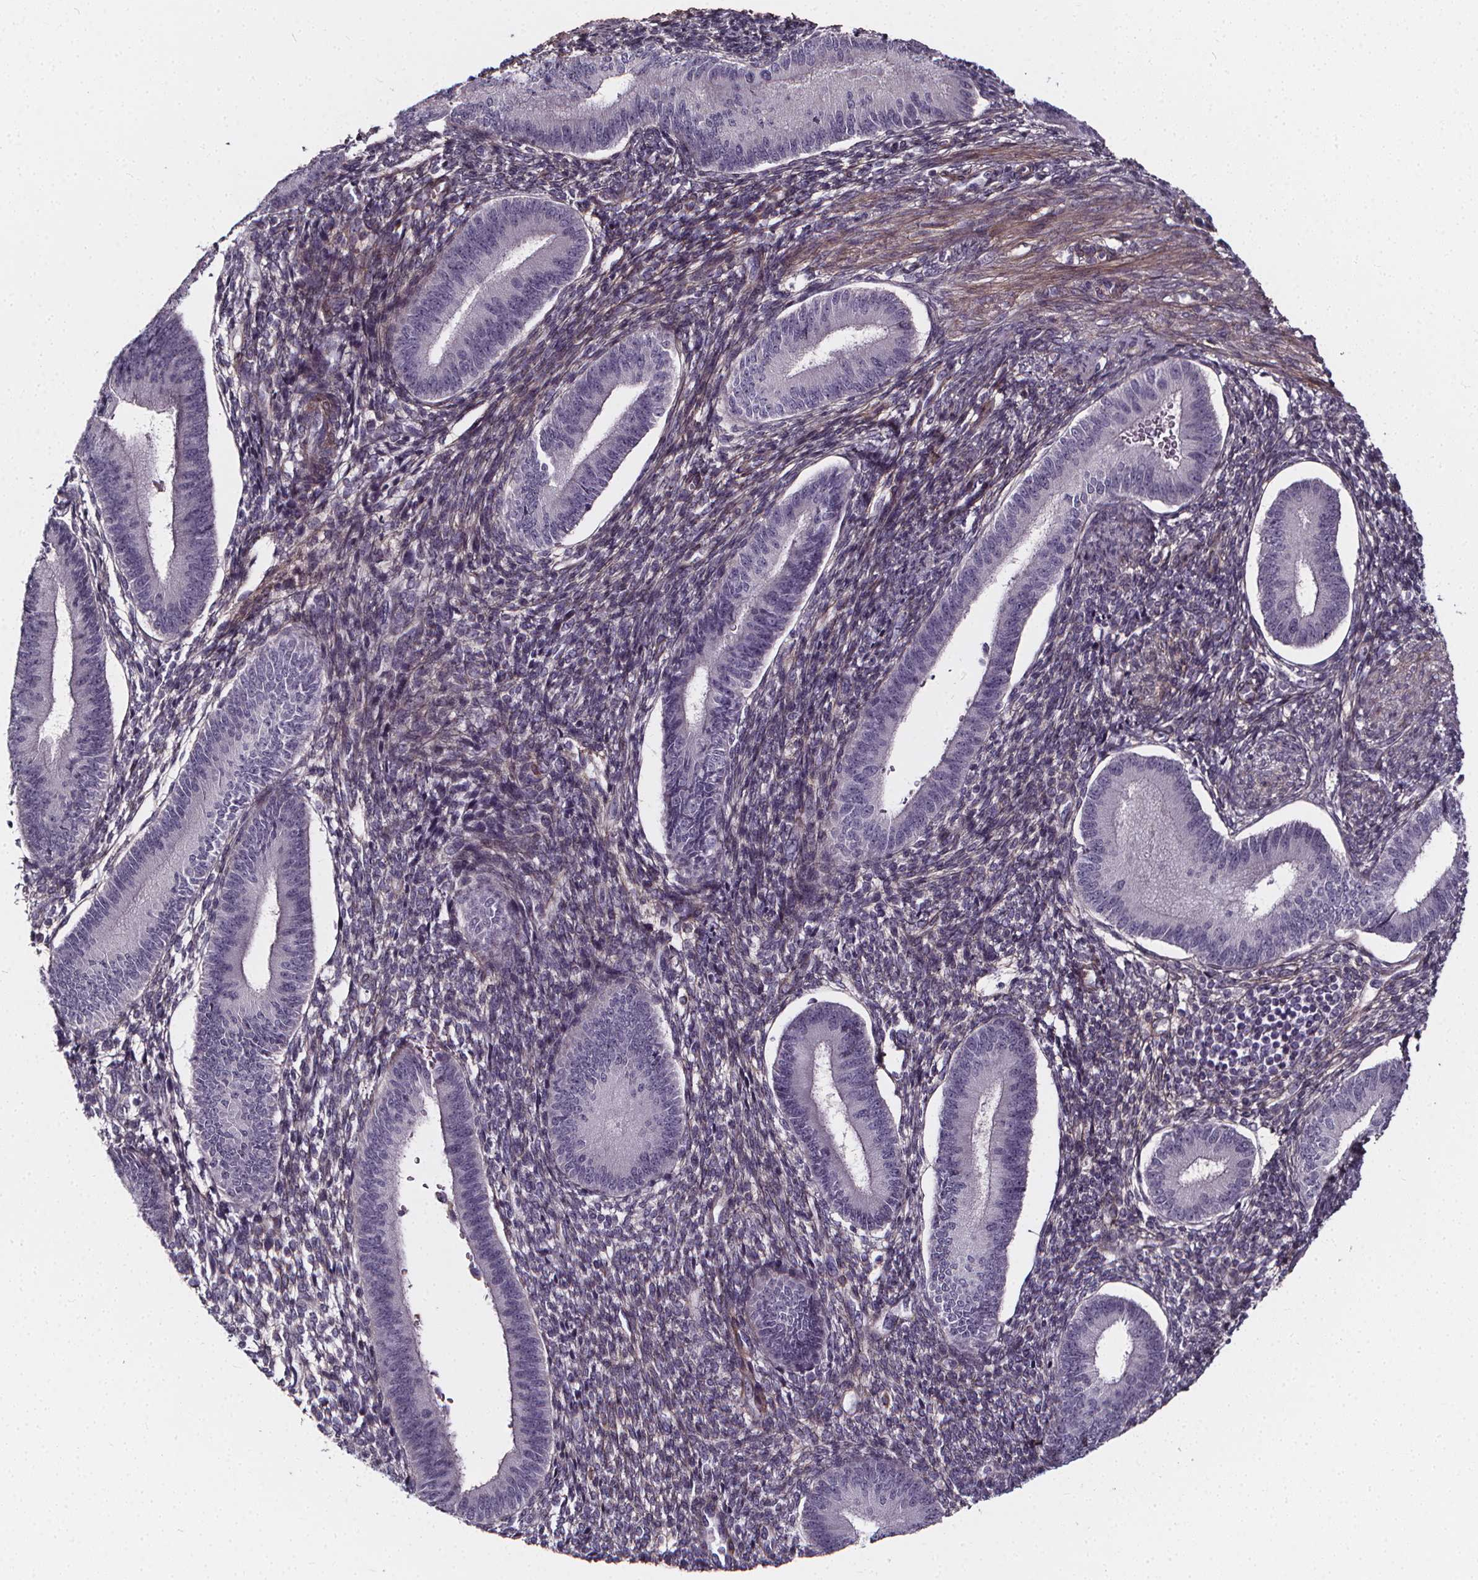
{"staining": {"intensity": "negative", "quantity": "none", "location": "none"}, "tissue": "endometrium", "cell_type": "Cells in endometrial stroma", "image_type": "normal", "snomed": [{"axis": "morphology", "description": "Normal tissue, NOS"}, {"axis": "topography", "description": "Endometrium"}], "caption": "Immunohistochemistry (IHC) of unremarkable human endometrium shows no expression in cells in endometrial stroma. (Stains: DAB immunohistochemistry (IHC) with hematoxylin counter stain, Microscopy: brightfield microscopy at high magnification).", "gene": "AEBP1", "patient": {"sex": "female", "age": 39}}